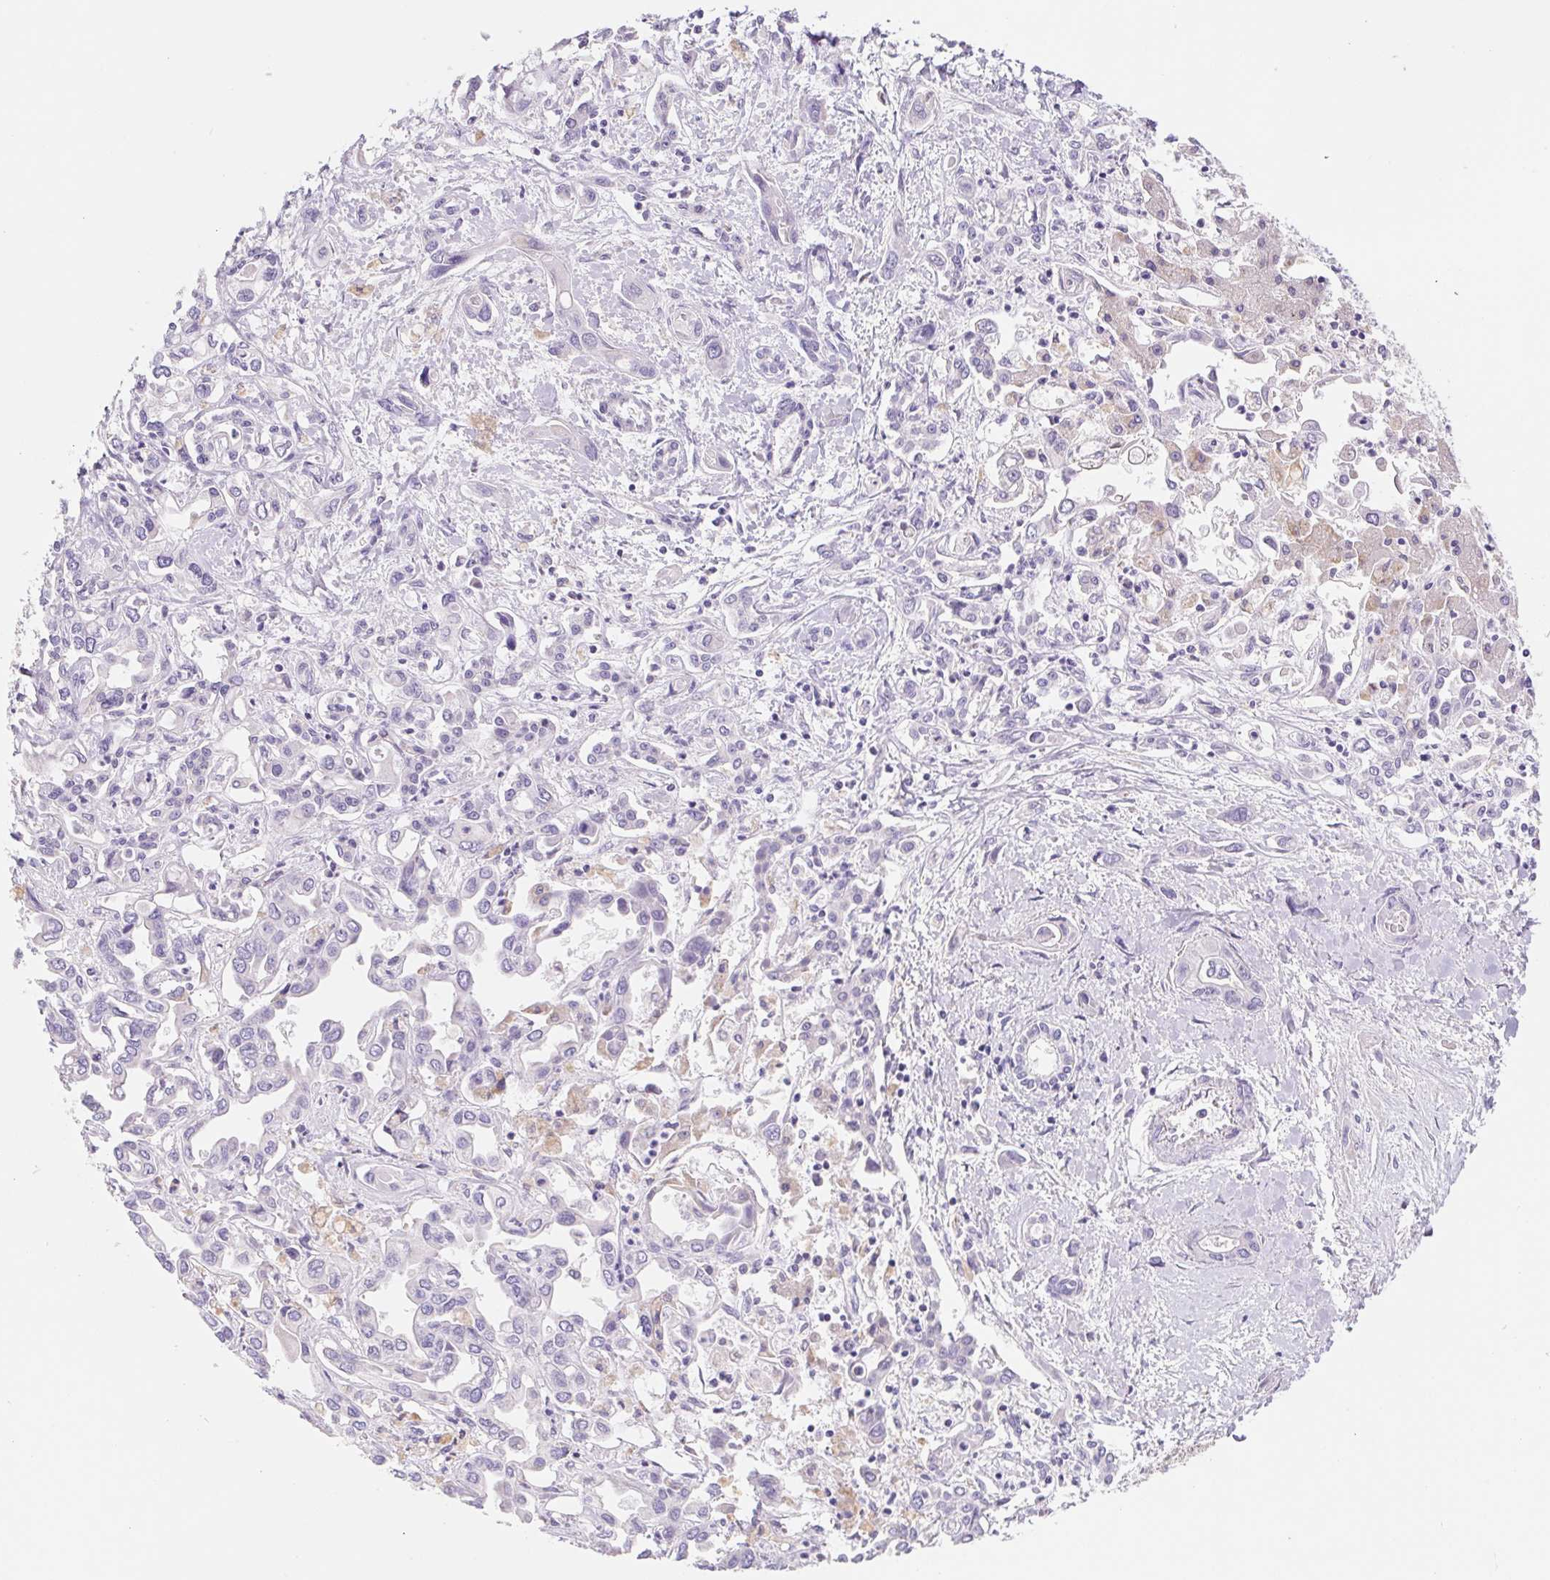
{"staining": {"intensity": "negative", "quantity": "none", "location": "none"}, "tissue": "liver cancer", "cell_type": "Tumor cells", "image_type": "cancer", "snomed": [{"axis": "morphology", "description": "Cholangiocarcinoma"}, {"axis": "topography", "description": "Liver"}], "caption": "Immunohistochemical staining of liver cancer (cholangiocarcinoma) reveals no significant expression in tumor cells.", "gene": "FKBP6", "patient": {"sex": "female", "age": 64}}